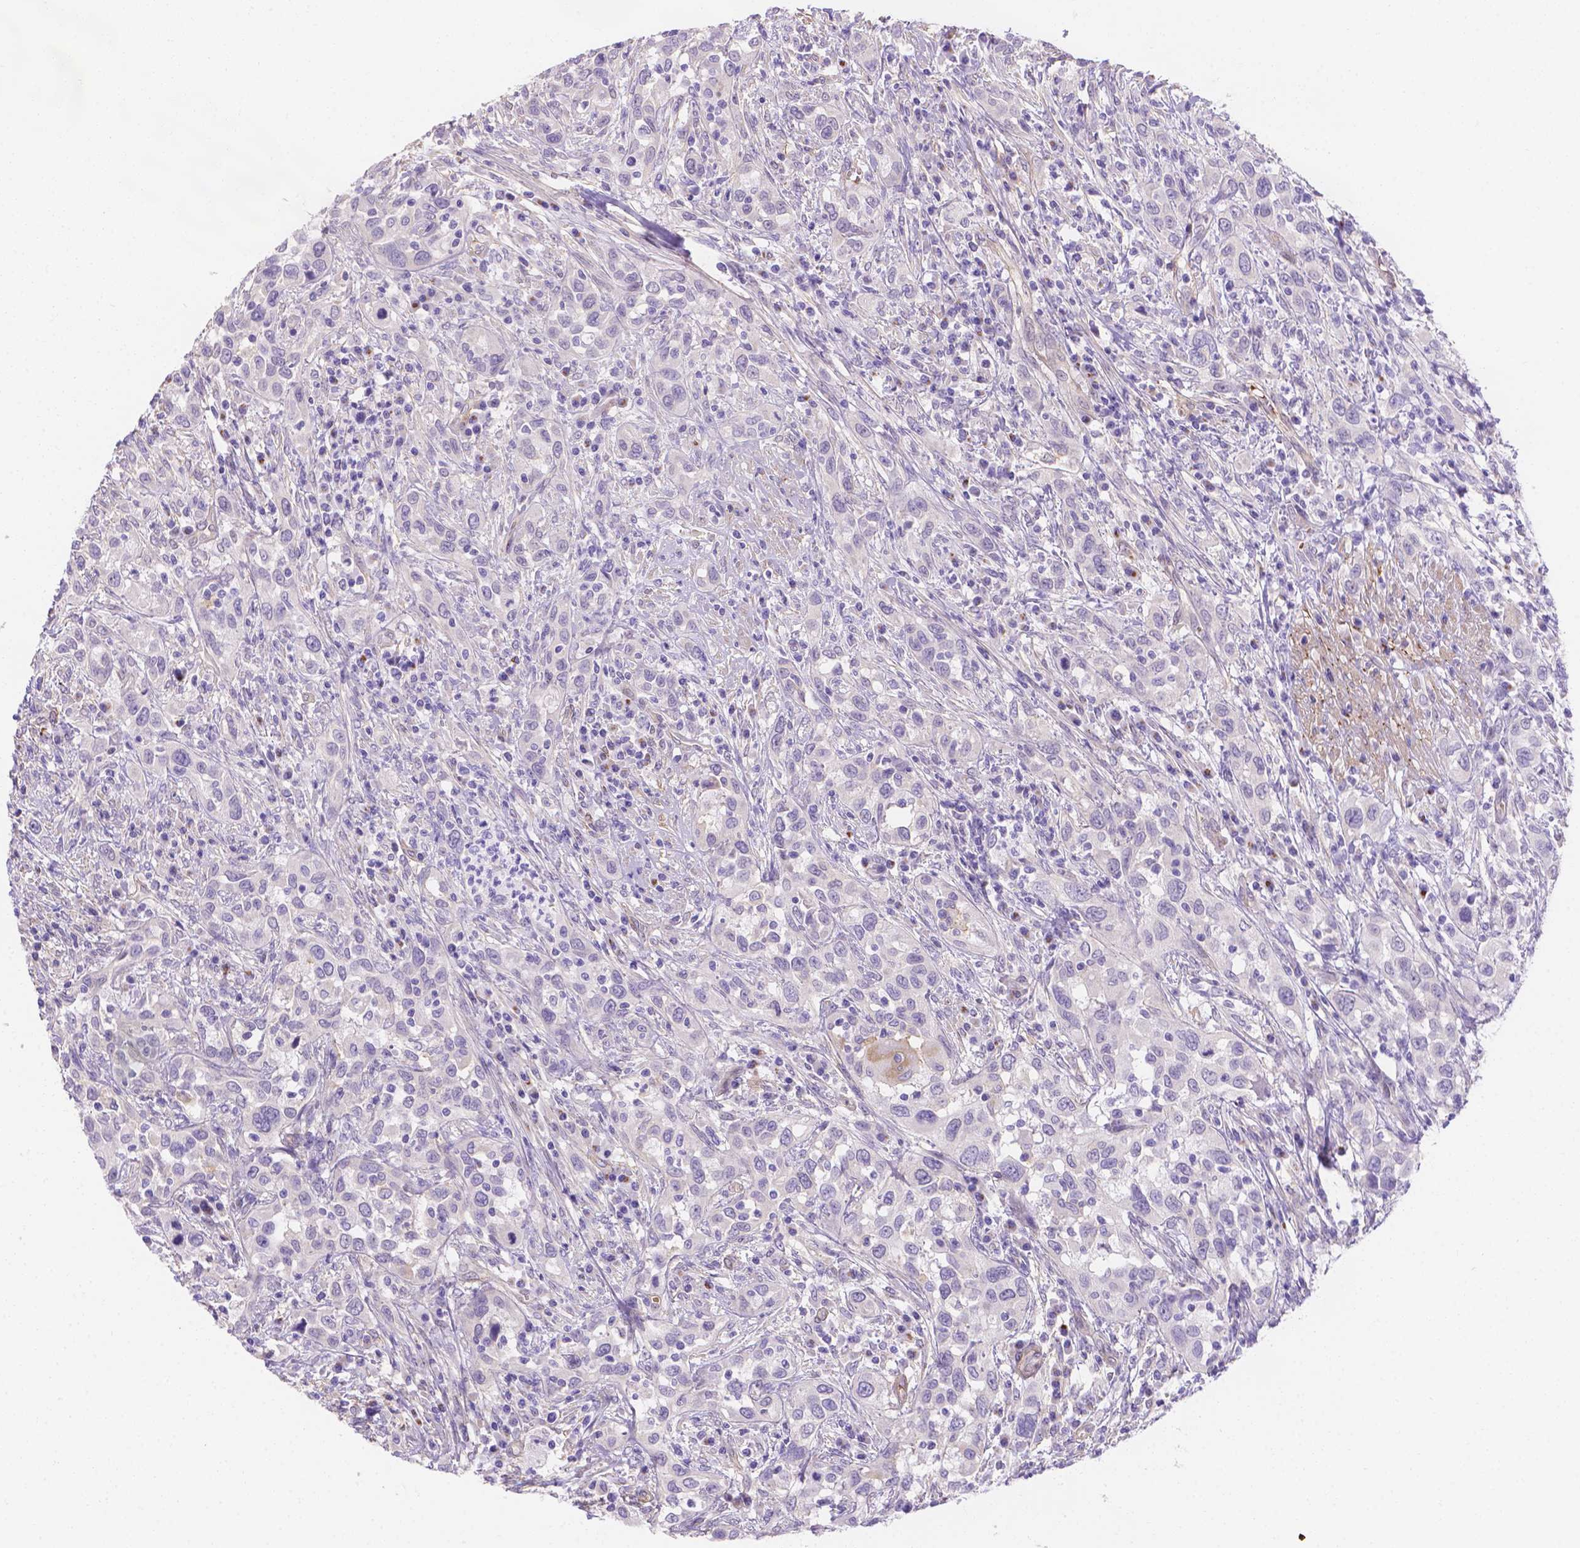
{"staining": {"intensity": "negative", "quantity": "none", "location": "none"}, "tissue": "urothelial cancer", "cell_type": "Tumor cells", "image_type": "cancer", "snomed": [{"axis": "morphology", "description": "Urothelial carcinoma, NOS"}, {"axis": "morphology", "description": "Urothelial carcinoma, High grade"}, {"axis": "topography", "description": "Urinary bladder"}], "caption": "IHC of urothelial carcinoma (high-grade) demonstrates no staining in tumor cells.", "gene": "SLC40A1", "patient": {"sex": "female", "age": 64}}